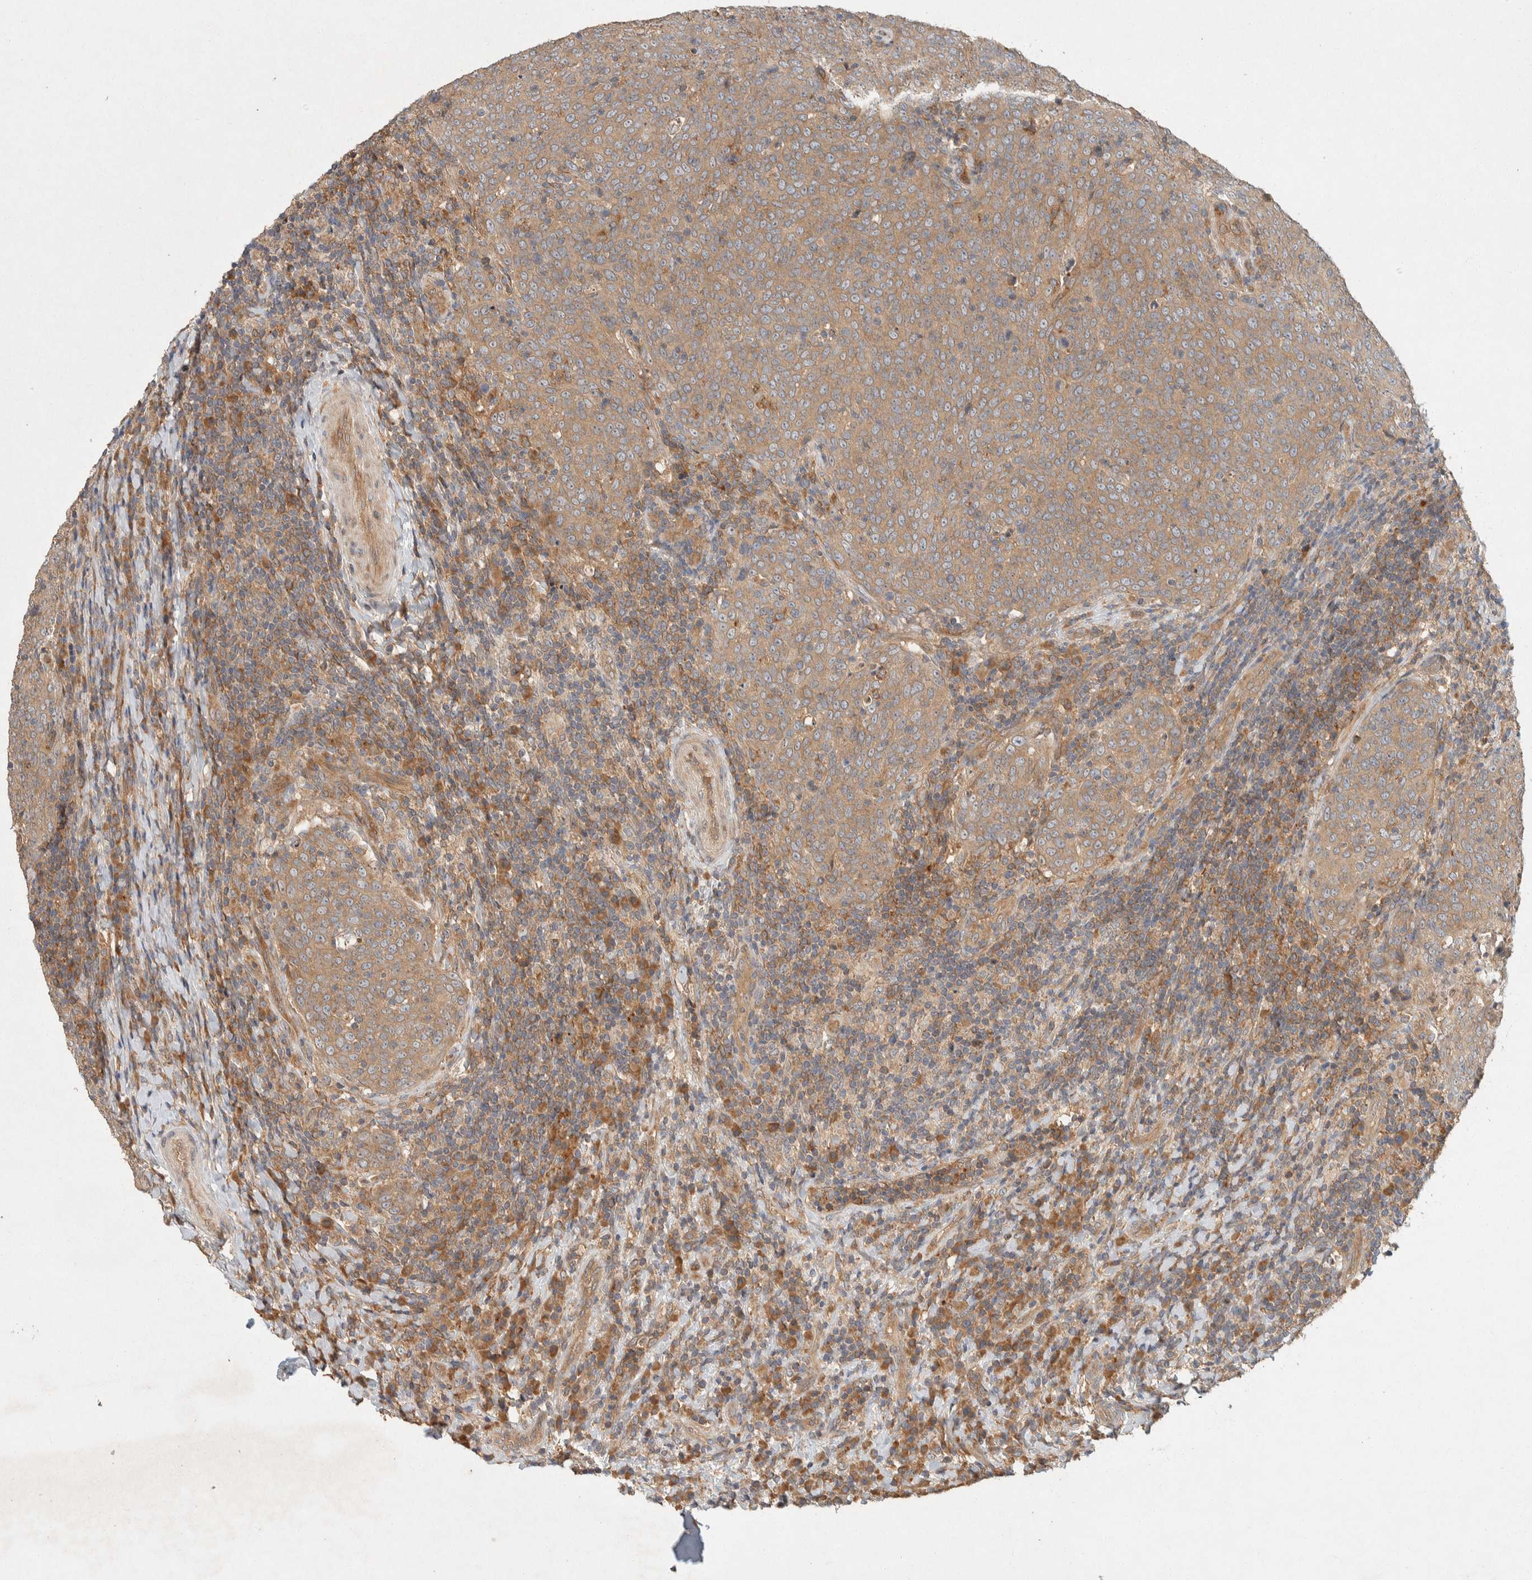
{"staining": {"intensity": "moderate", "quantity": ">75%", "location": "cytoplasmic/membranous"}, "tissue": "head and neck cancer", "cell_type": "Tumor cells", "image_type": "cancer", "snomed": [{"axis": "morphology", "description": "Squamous cell carcinoma, NOS"}, {"axis": "morphology", "description": "Squamous cell carcinoma, metastatic, NOS"}, {"axis": "topography", "description": "Lymph node"}, {"axis": "topography", "description": "Head-Neck"}], "caption": "Protein expression analysis of head and neck squamous cell carcinoma displays moderate cytoplasmic/membranous positivity in about >75% of tumor cells. The staining is performed using DAB (3,3'-diaminobenzidine) brown chromogen to label protein expression. The nuclei are counter-stained blue using hematoxylin.", "gene": "PXK", "patient": {"sex": "male", "age": 62}}